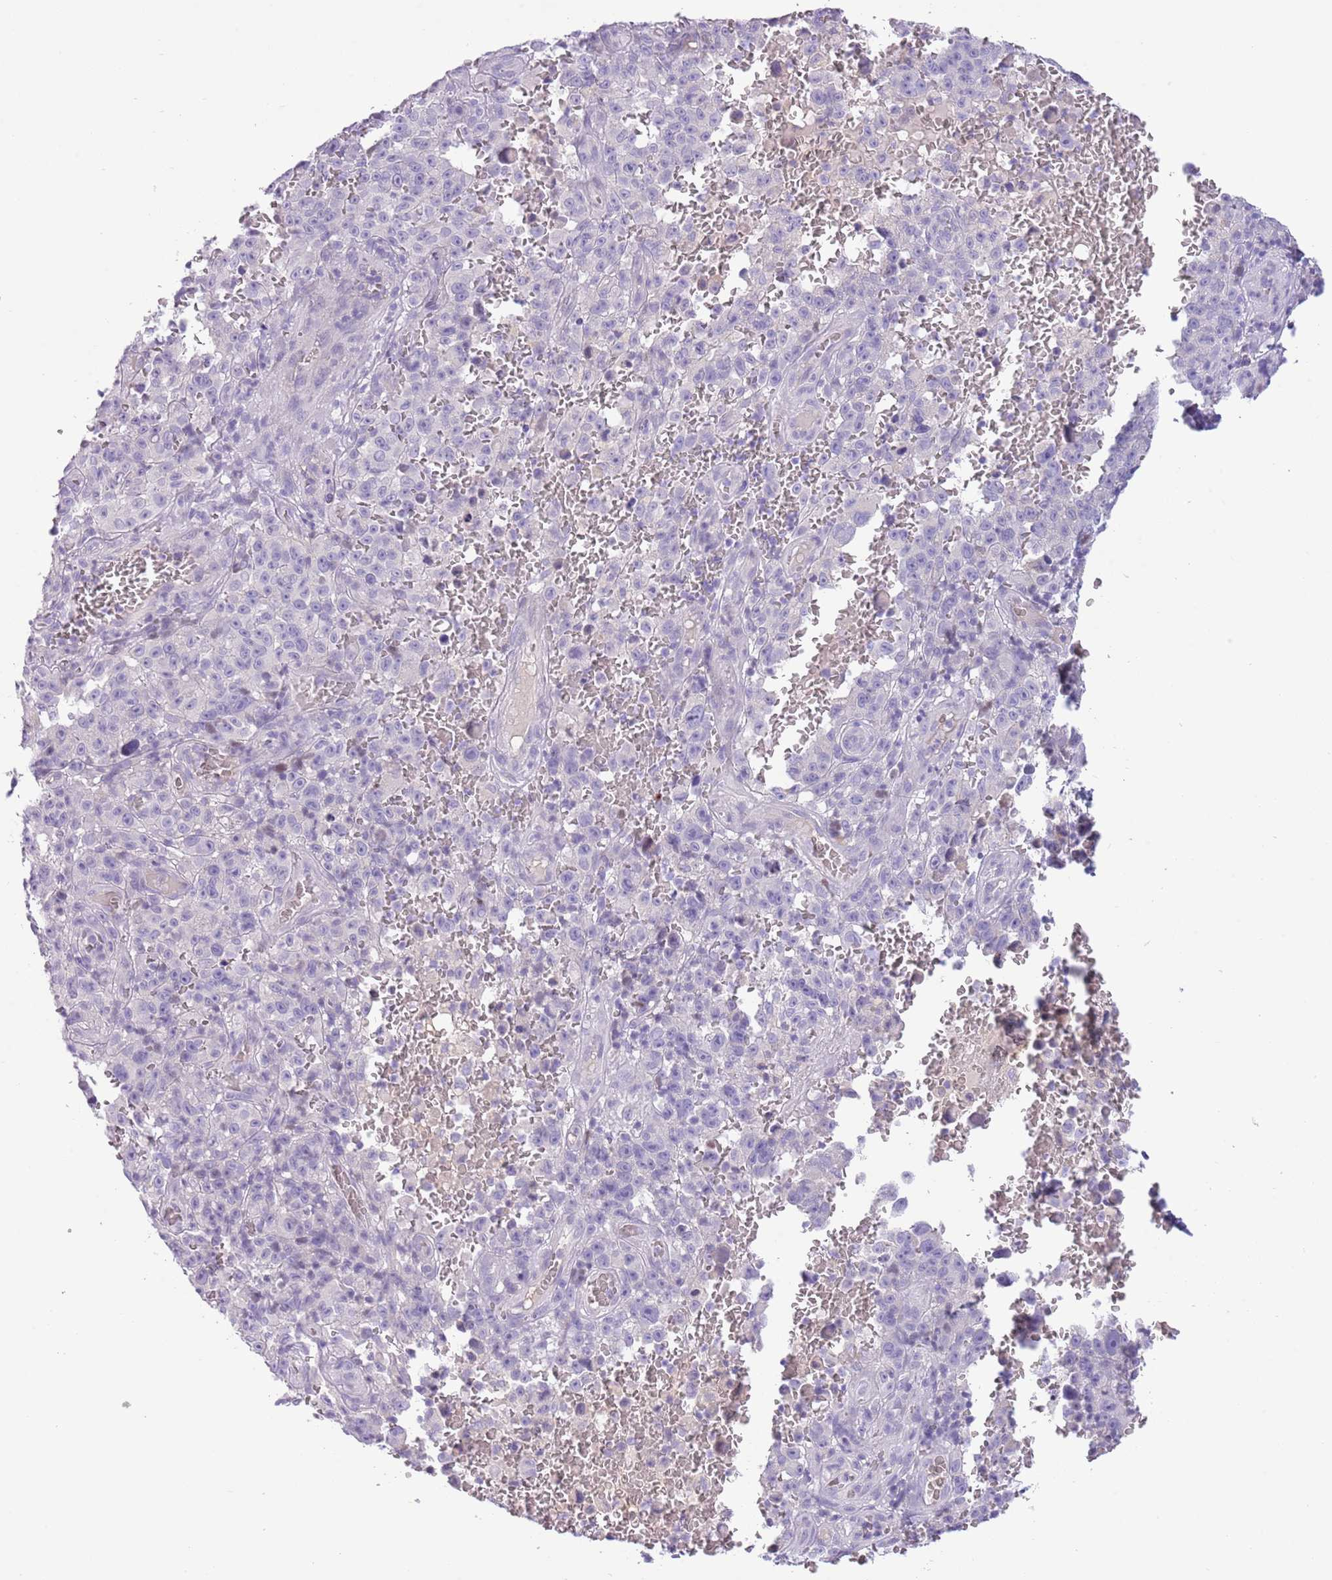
{"staining": {"intensity": "negative", "quantity": "none", "location": "none"}, "tissue": "melanoma", "cell_type": "Tumor cells", "image_type": "cancer", "snomed": [{"axis": "morphology", "description": "Malignant melanoma, NOS"}, {"axis": "topography", "description": "Skin"}], "caption": "Protein analysis of malignant melanoma displays no significant expression in tumor cells.", "gene": "TOX2", "patient": {"sex": "female", "age": 82}}